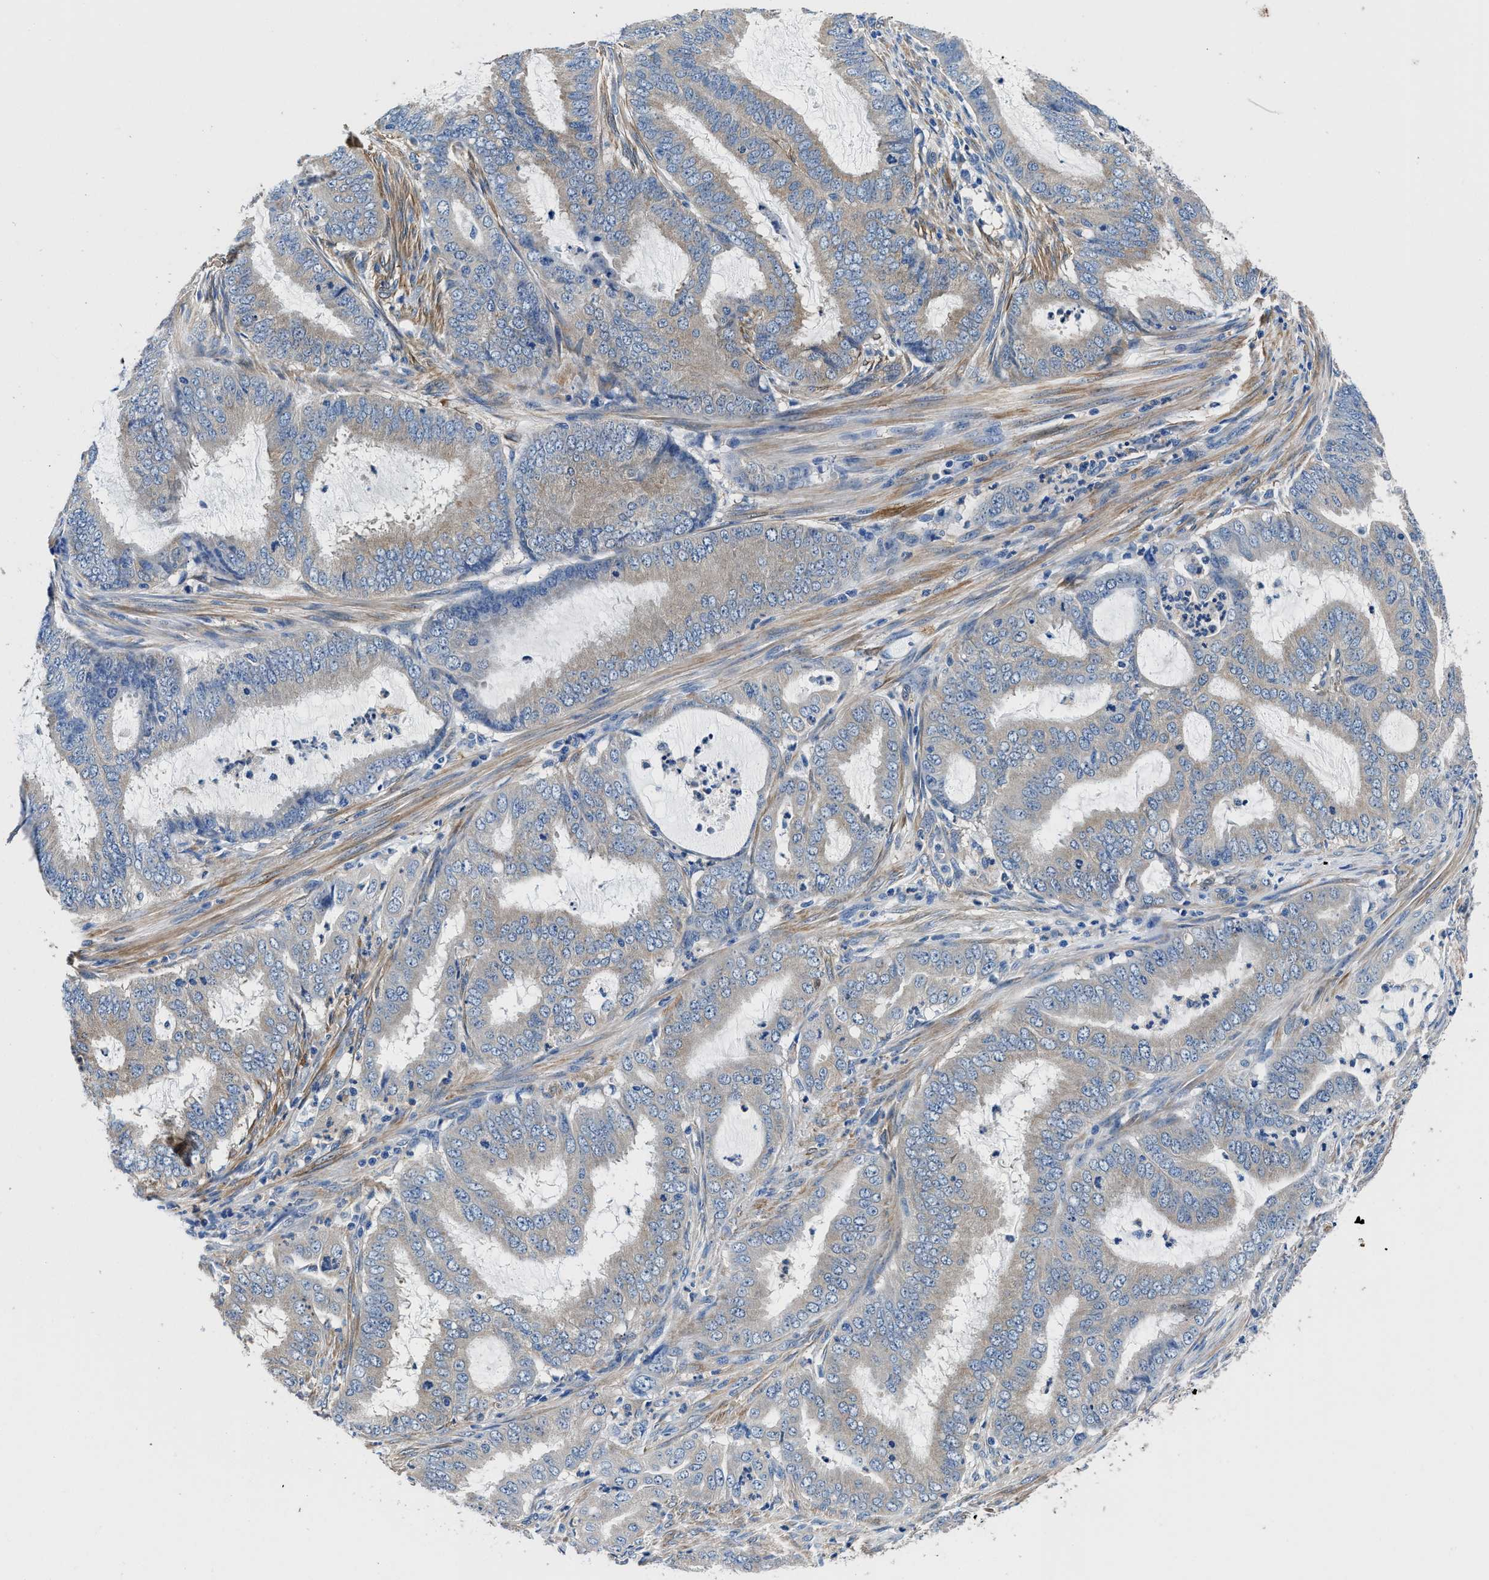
{"staining": {"intensity": "weak", "quantity": "25%-75%", "location": "cytoplasmic/membranous"}, "tissue": "endometrial cancer", "cell_type": "Tumor cells", "image_type": "cancer", "snomed": [{"axis": "morphology", "description": "Adenocarcinoma, NOS"}, {"axis": "topography", "description": "Endometrium"}], "caption": "Immunohistochemistry (IHC) photomicrograph of adenocarcinoma (endometrial) stained for a protein (brown), which shows low levels of weak cytoplasmic/membranous expression in approximately 25%-75% of tumor cells.", "gene": "NEU1", "patient": {"sex": "female", "age": 70}}